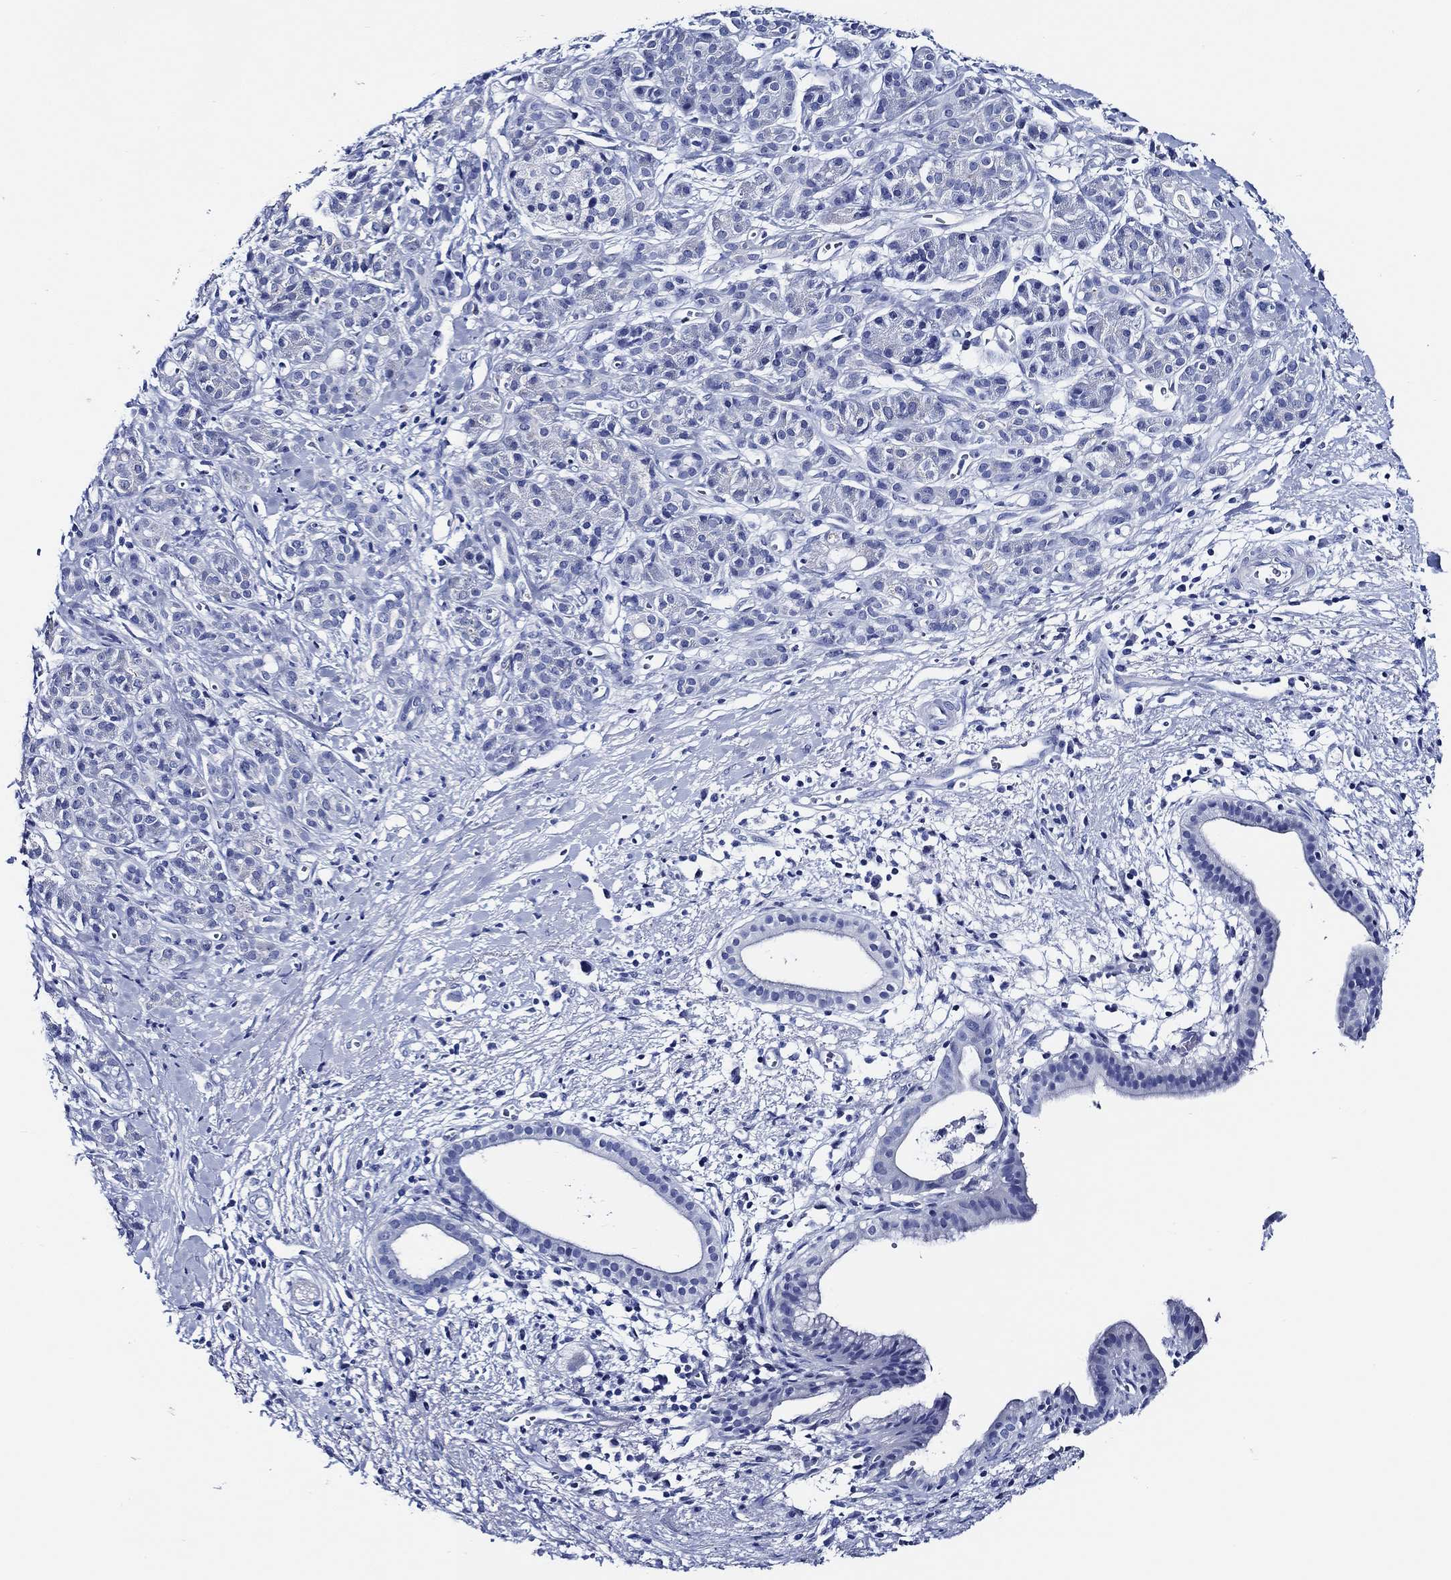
{"staining": {"intensity": "negative", "quantity": "none", "location": "none"}, "tissue": "pancreatic cancer", "cell_type": "Tumor cells", "image_type": "cancer", "snomed": [{"axis": "morphology", "description": "Adenocarcinoma, NOS"}, {"axis": "topography", "description": "Pancreas"}], "caption": "DAB (3,3'-diaminobenzidine) immunohistochemical staining of adenocarcinoma (pancreatic) displays no significant expression in tumor cells.", "gene": "WDR62", "patient": {"sex": "male", "age": 61}}